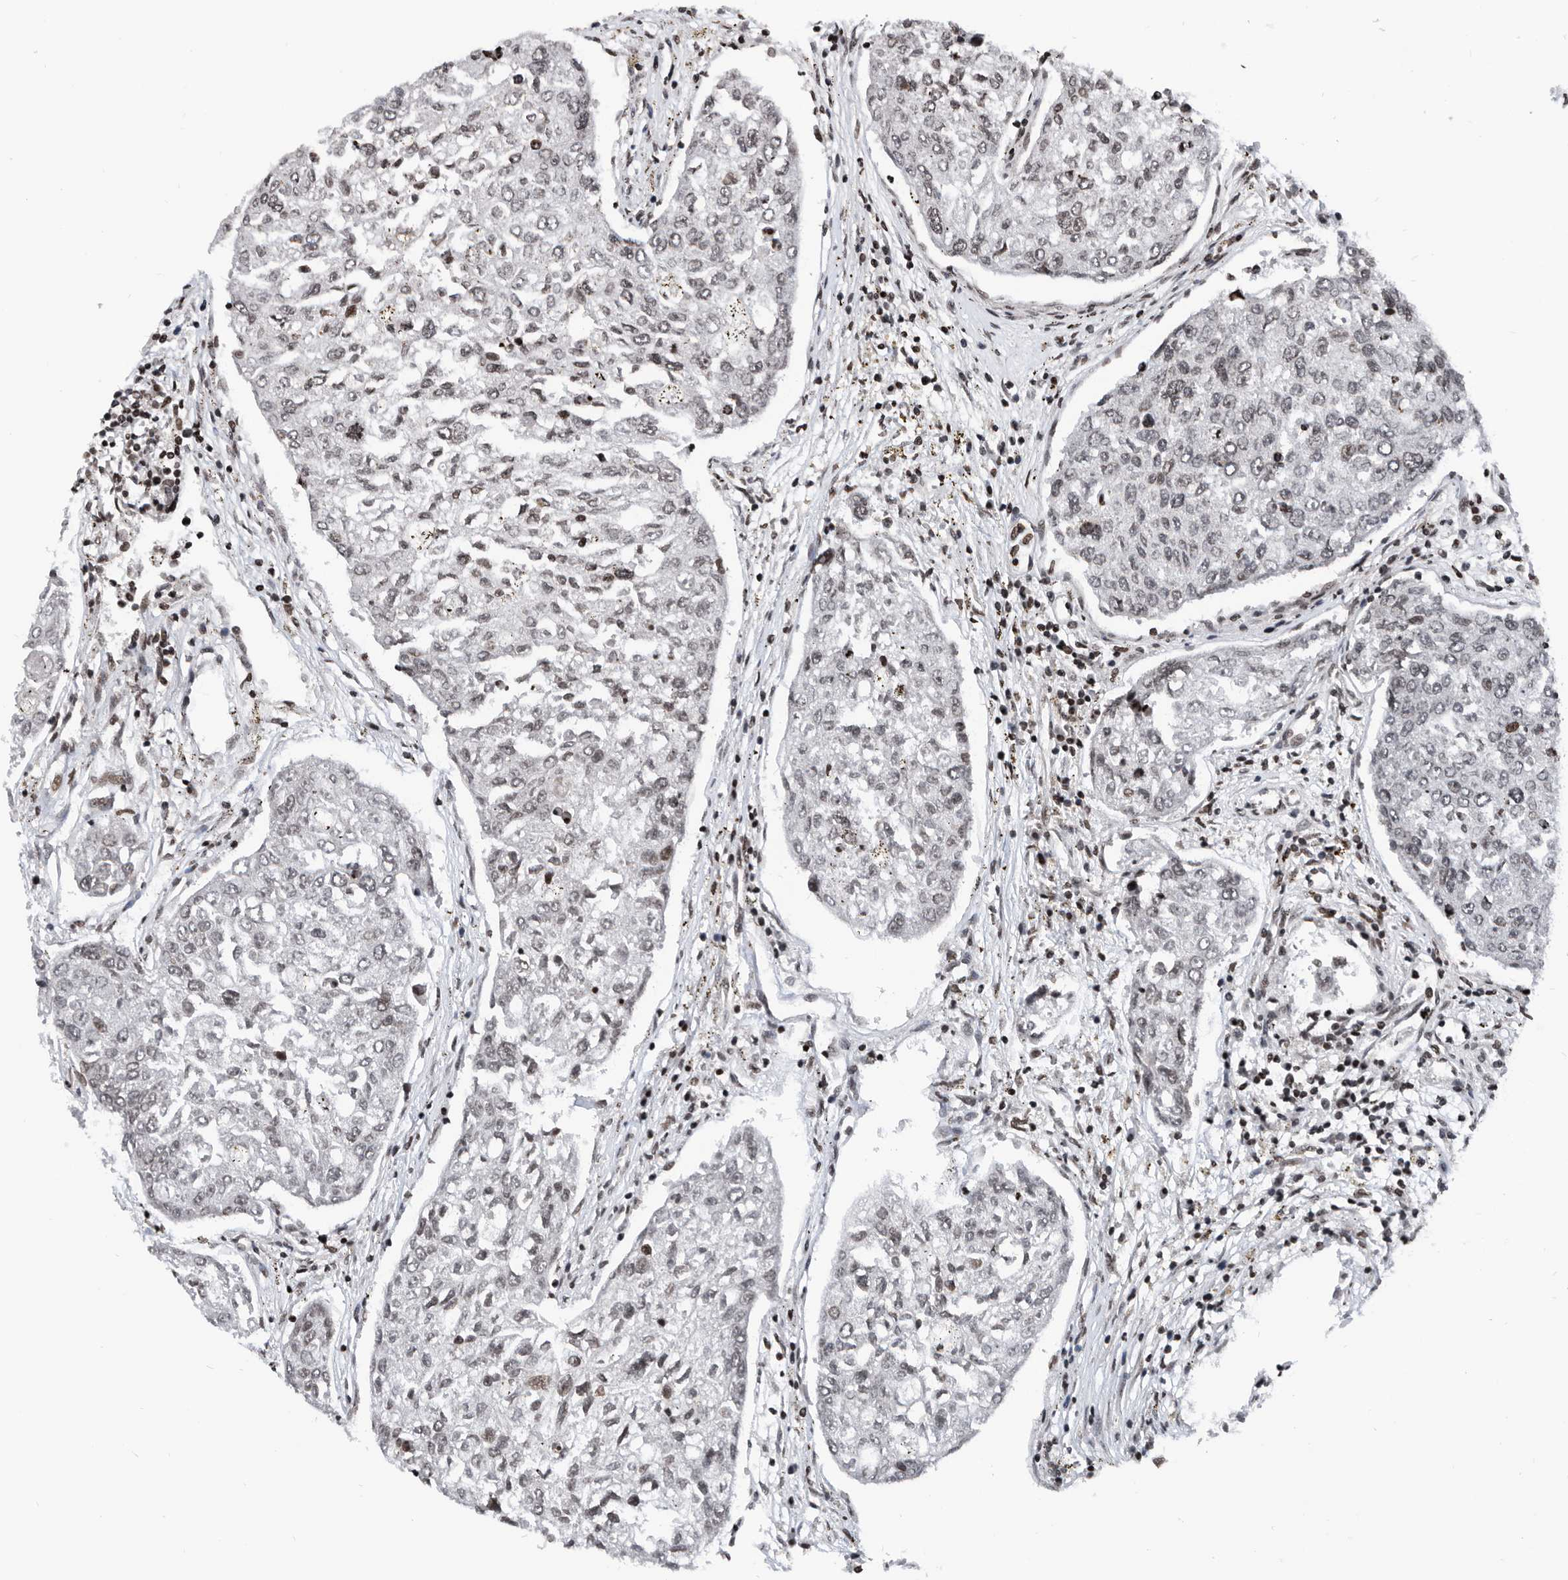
{"staining": {"intensity": "weak", "quantity": "25%-75%", "location": "nuclear"}, "tissue": "urothelial cancer", "cell_type": "Tumor cells", "image_type": "cancer", "snomed": [{"axis": "morphology", "description": "Urothelial carcinoma, High grade"}, {"axis": "topography", "description": "Lymph node"}, {"axis": "topography", "description": "Urinary bladder"}], "caption": "Immunohistochemical staining of high-grade urothelial carcinoma shows low levels of weak nuclear protein staining in about 25%-75% of tumor cells.", "gene": "SNRNP48", "patient": {"sex": "male", "age": 51}}